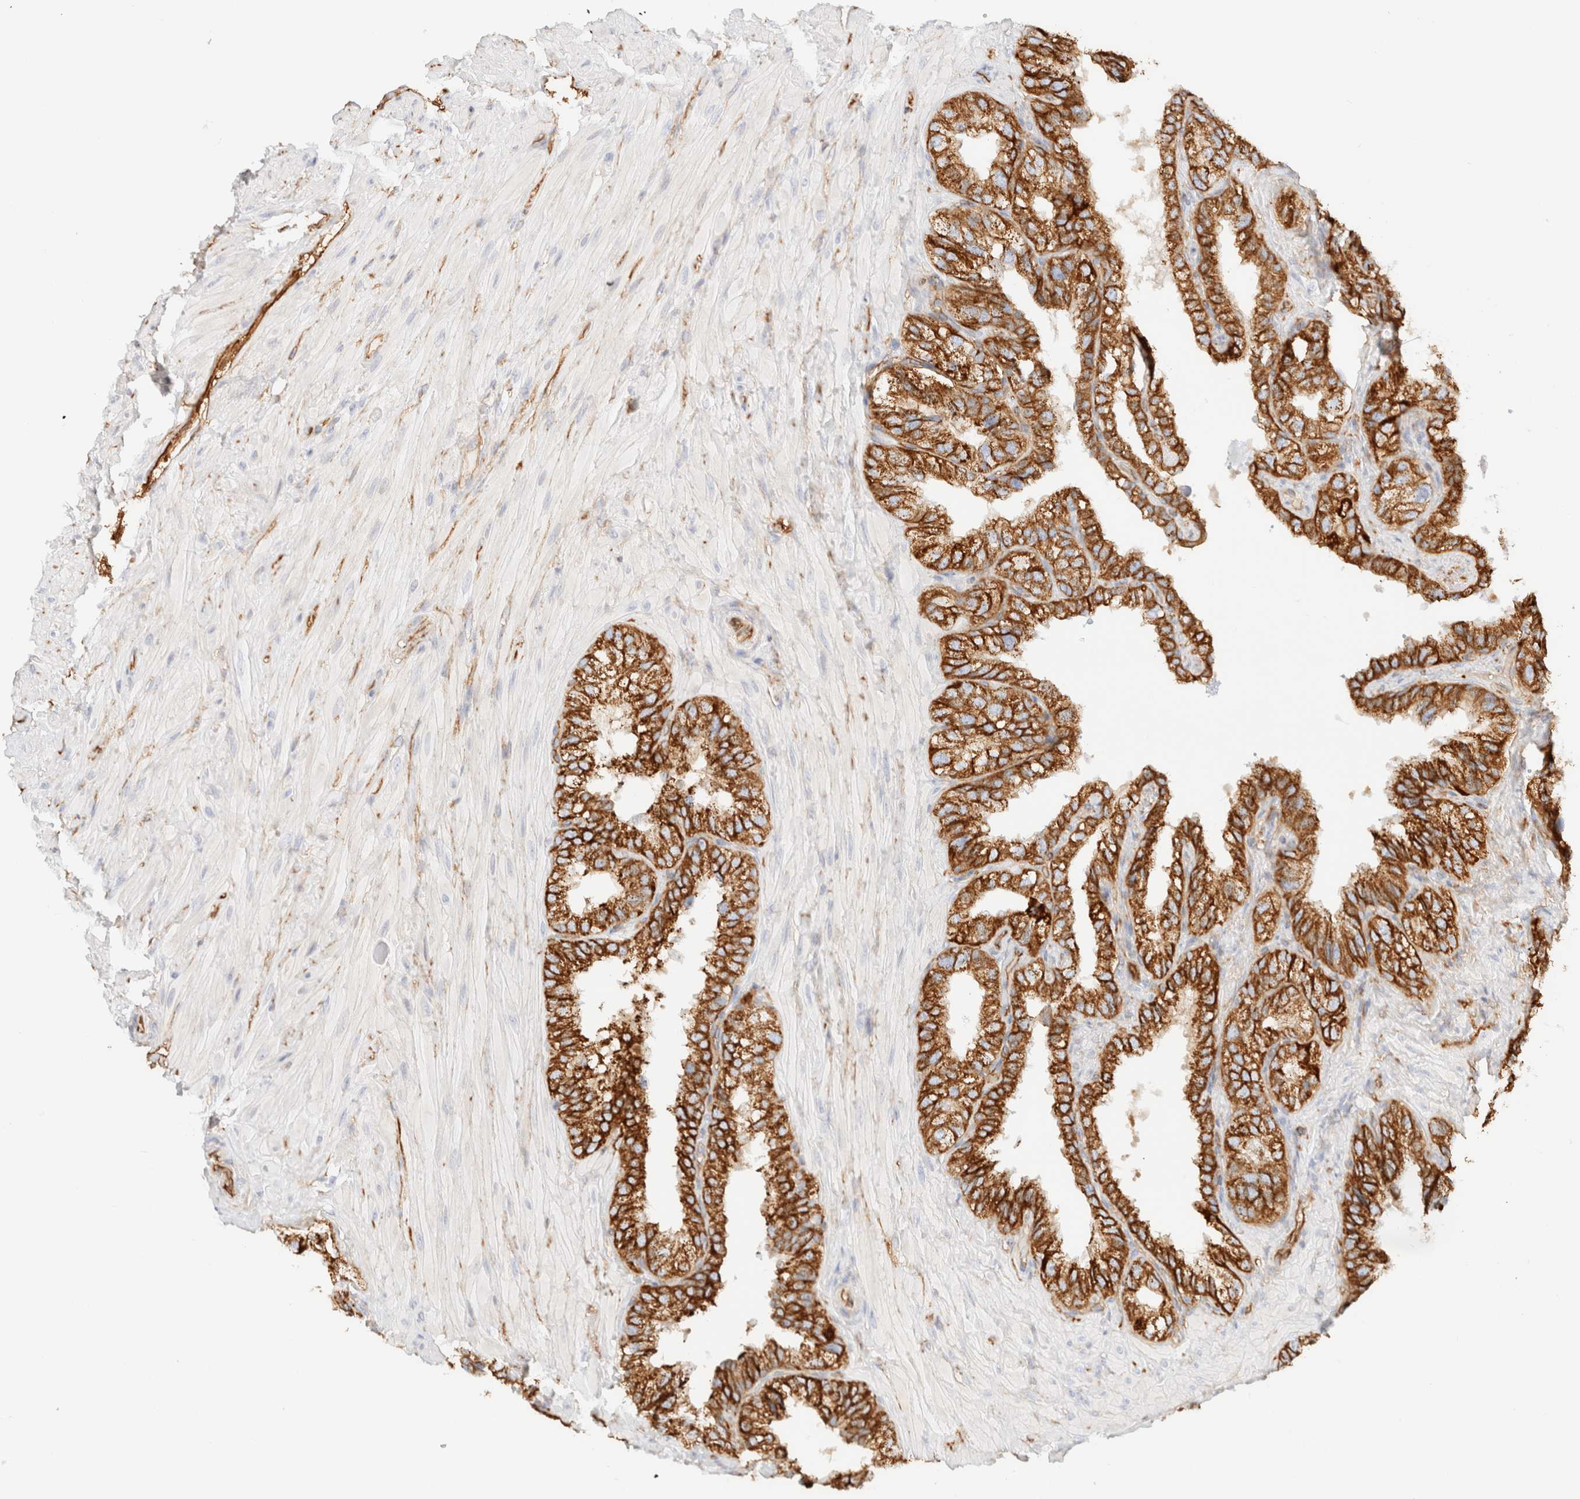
{"staining": {"intensity": "strong", "quantity": ">75%", "location": "cytoplasmic/membranous"}, "tissue": "seminal vesicle", "cell_type": "Glandular cells", "image_type": "normal", "snomed": [{"axis": "morphology", "description": "Normal tissue, NOS"}, {"axis": "topography", "description": "Seminal veicle"}], "caption": "Normal seminal vesicle was stained to show a protein in brown. There is high levels of strong cytoplasmic/membranous positivity in about >75% of glandular cells.", "gene": "CYB5R4", "patient": {"sex": "male", "age": 68}}